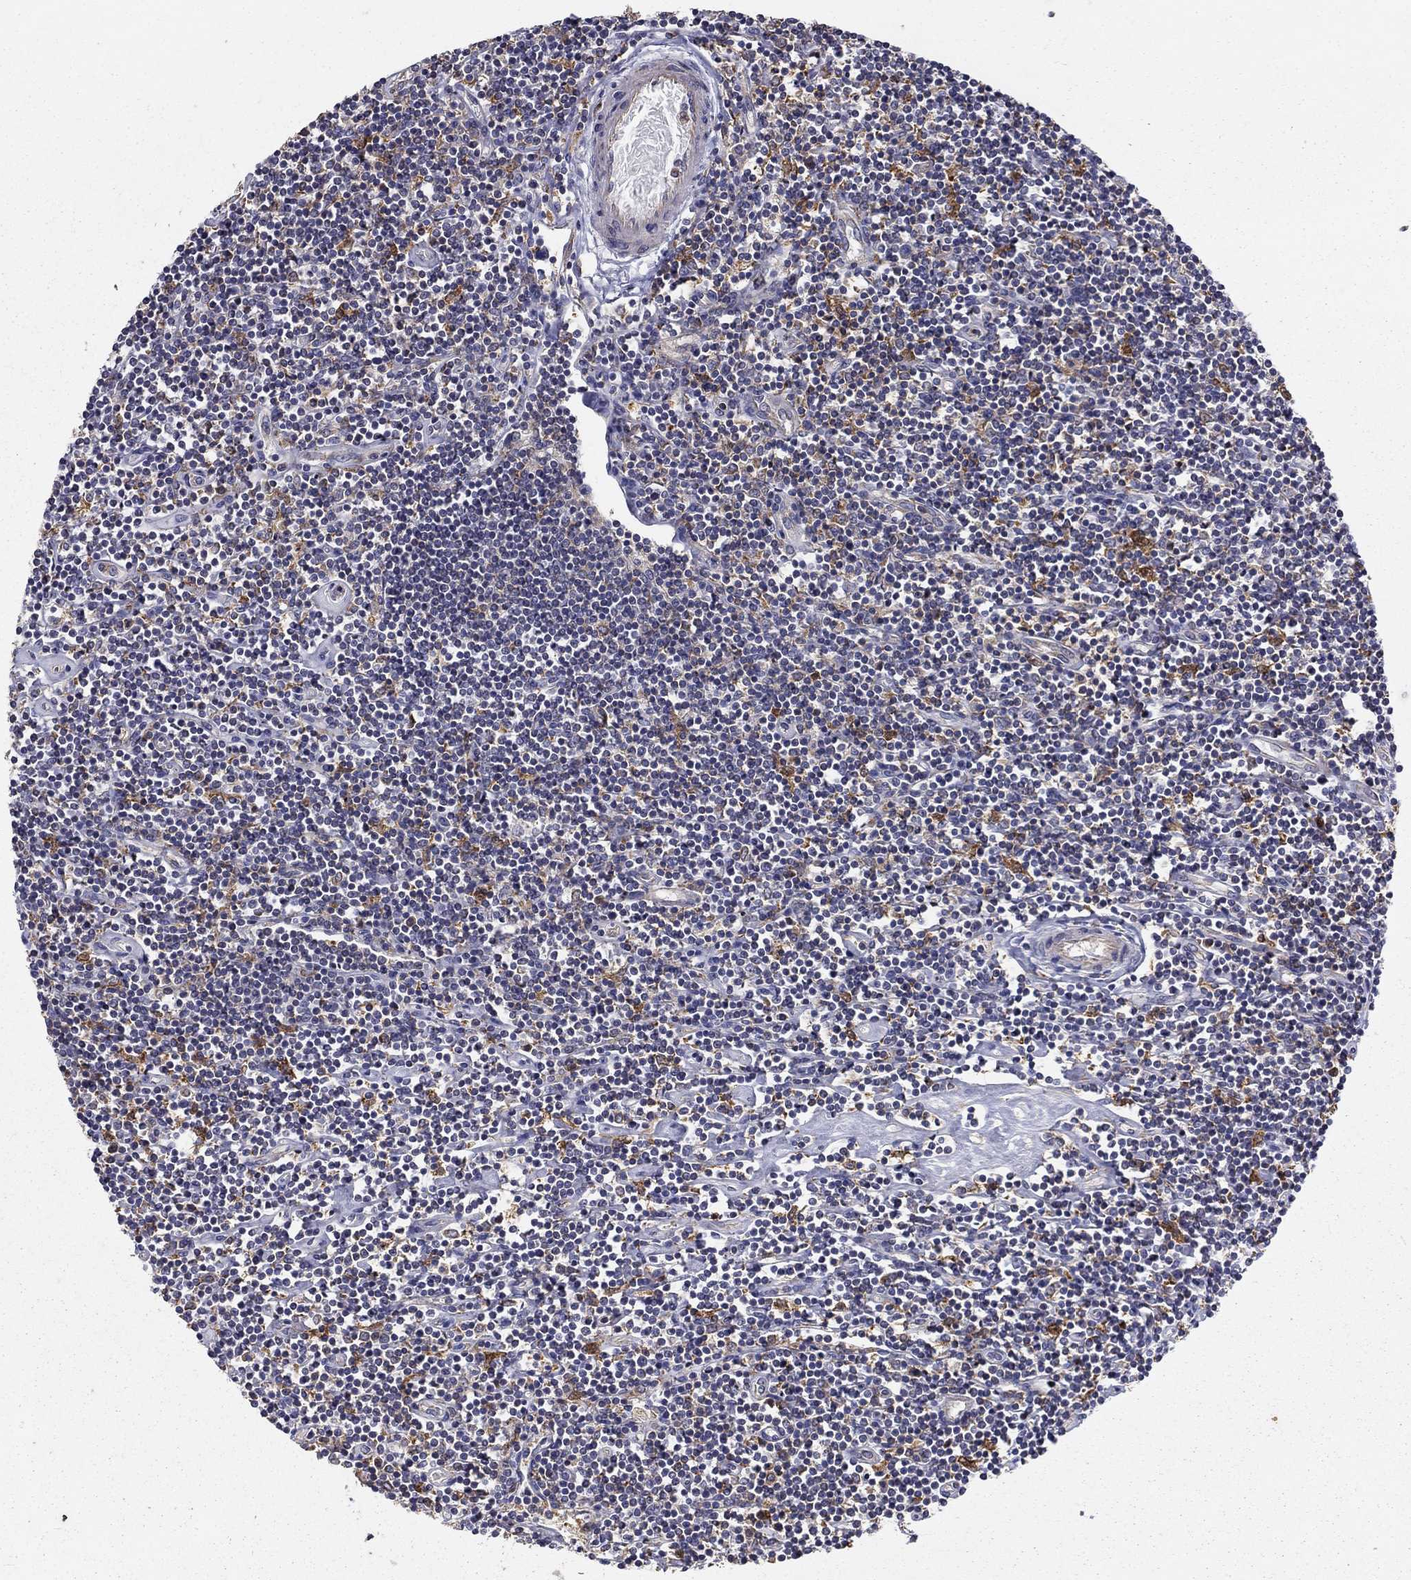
{"staining": {"intensity": "negative", "quantity": "none", "location": "none"}, "tissue": "lymphoma", "cell_type": "Tumor cells", "image_type": "cancer", "snomed": [{"axis": "morphology", "description": "Hodgkin's disease, NOS"}, {"axis": "topography", "description": "Lymph node"}], "caption": "Immunohistochemical staining of Hodgkin's disease displays no significant staining in tumor cells.", "gene": "ALDH4A1", "patient": {"sex": "male", "age": 40}}